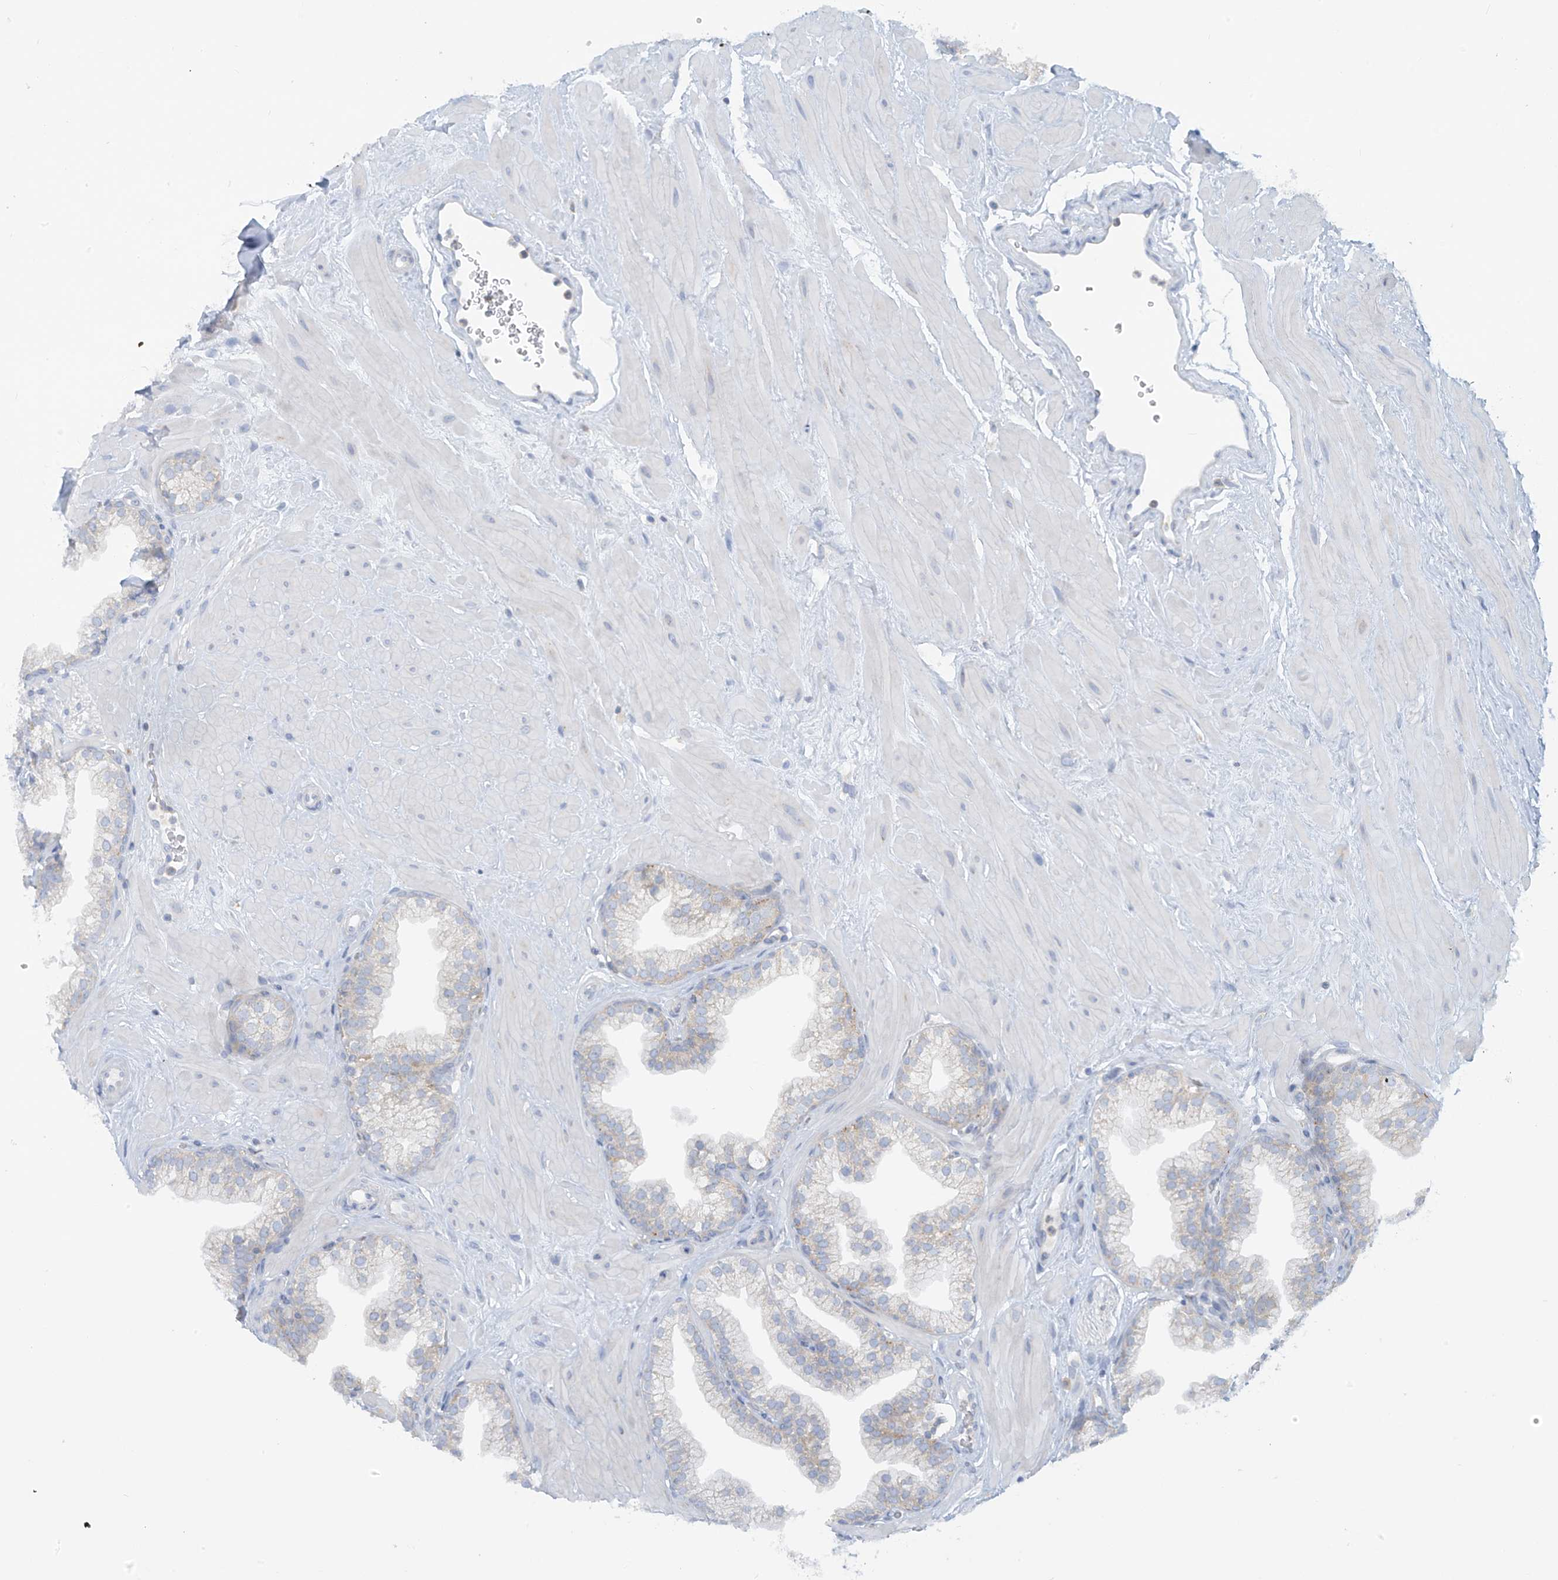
{"staining": {"intensity": "negative", "quantity": "none", "location": "none"}, "tissue": "prostate", "cell_type": "Glandular cells", "image_type": "normal", "snomed": [{"axis": "morphology", "description": "Normal tissue, NOS"}, {"axis": "morphology", "description": "Urothelial carcinoma, Low grade"}, {"axis": "topography", "description": "Urinary bladder"}, {"axis": "topography", "description": "Prostate"}], "caption": "Prostate was stained to show a protein in brown. There is no significant staining in glandular cells. (Brightfield microscopy of DAB (3,3'-diaminobenzidine) immunohistochemistry at high magnification).", "gene": "SLC6A12", "patient": {"sex": "male", "age": 60}}